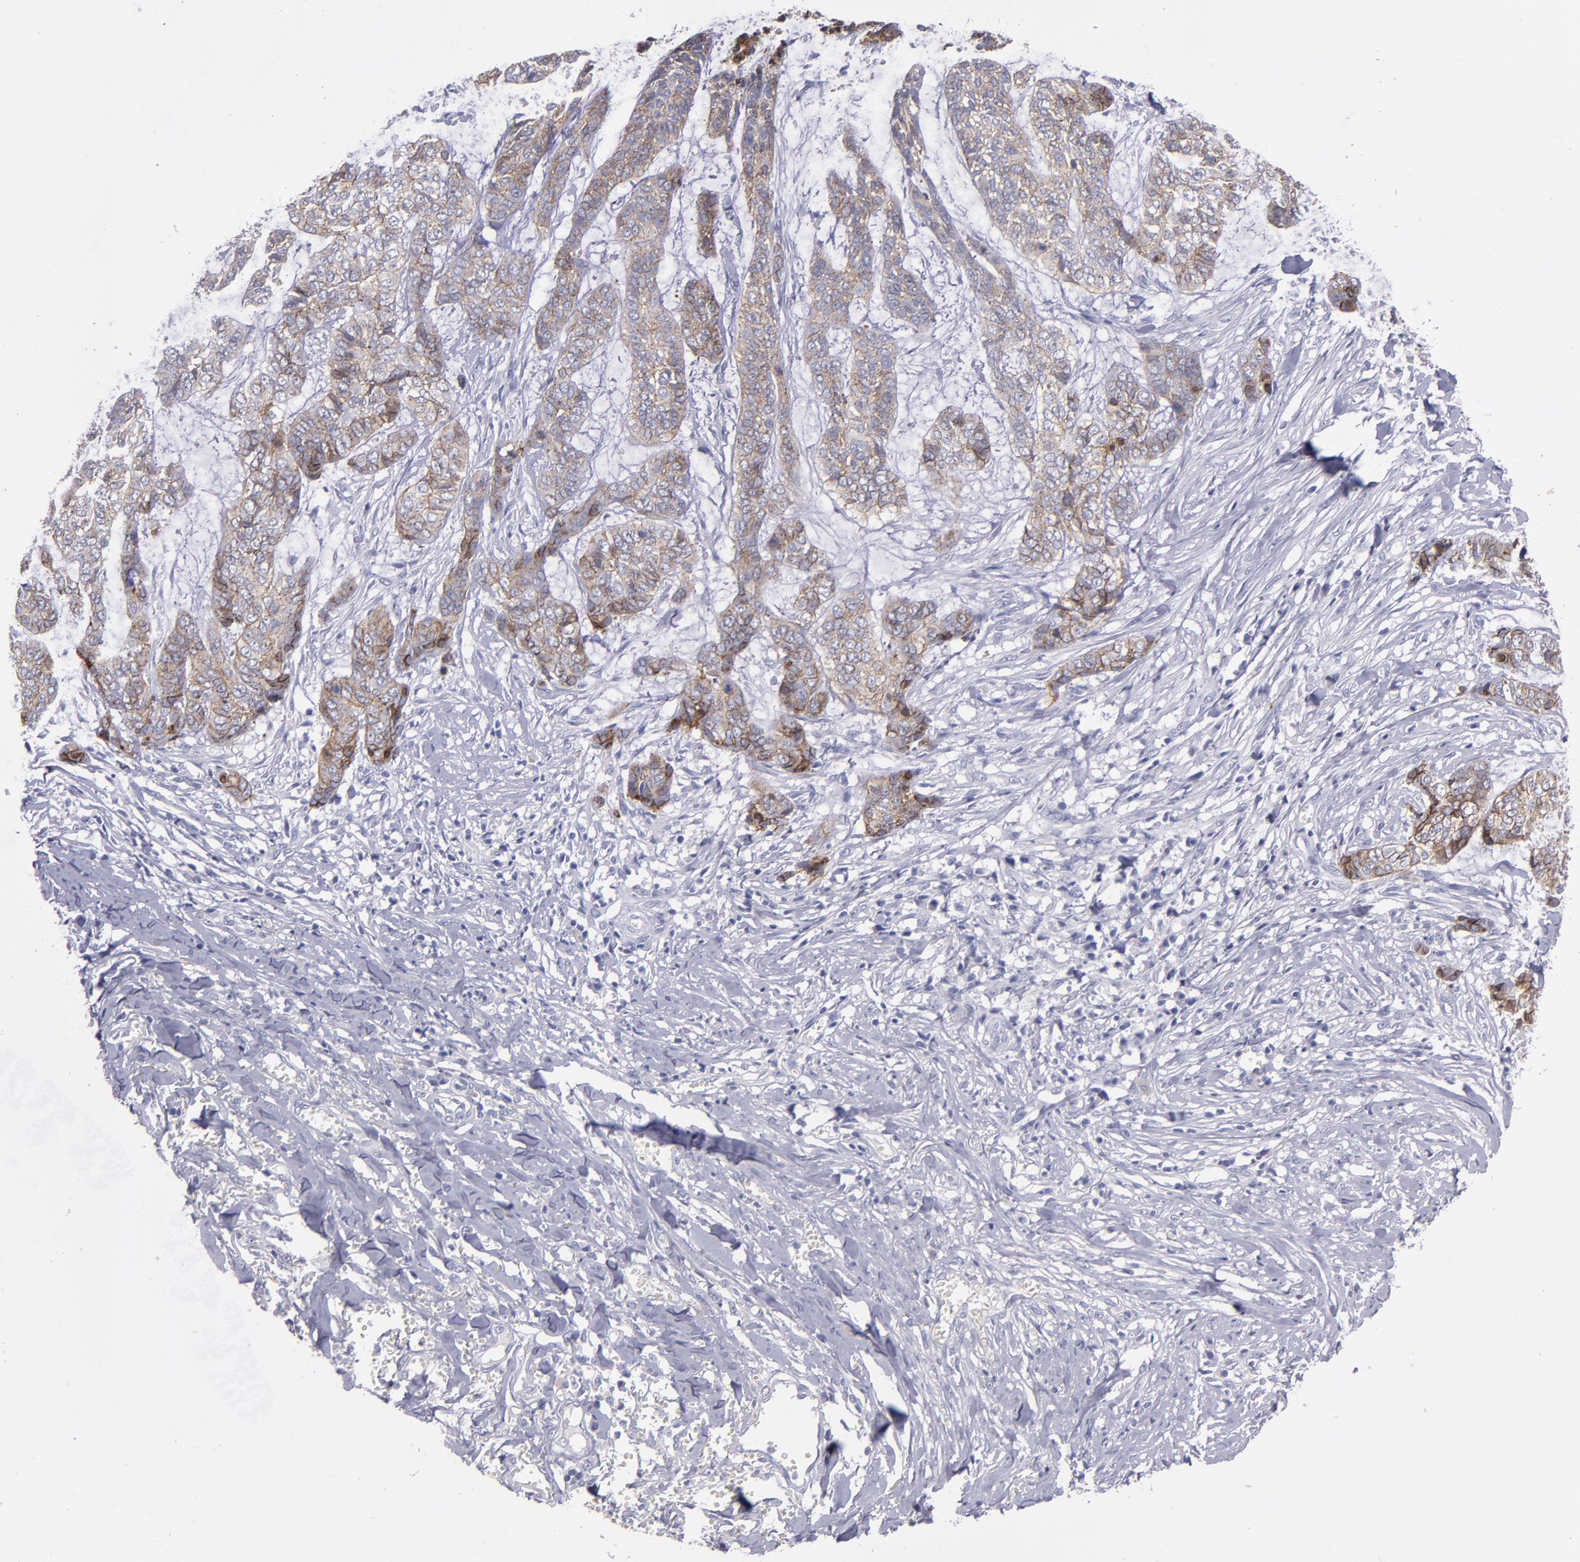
{"staining": {"intensity": "moderate", "quantity": ">75%", "location": "cytoplasmic/membranous"}, "tissue": "skin cancer", "cell_type": "Tumor cells", "image_type": "cancer", "snomed": [{"axis": "morphology", "description": "Basal cell carcinoma"}, {"axis": "topography", "description": "Skin"}], "caption": "Immunohistochemistry histopathology image of human skin cancer stained for a protein (brown), which exhibits medium levels of moderate cytoplasmic/membranous positivity in about >75% of tumor cells.", "gene": "CDH3", "patient": {"sex": "female", "age": 64}}